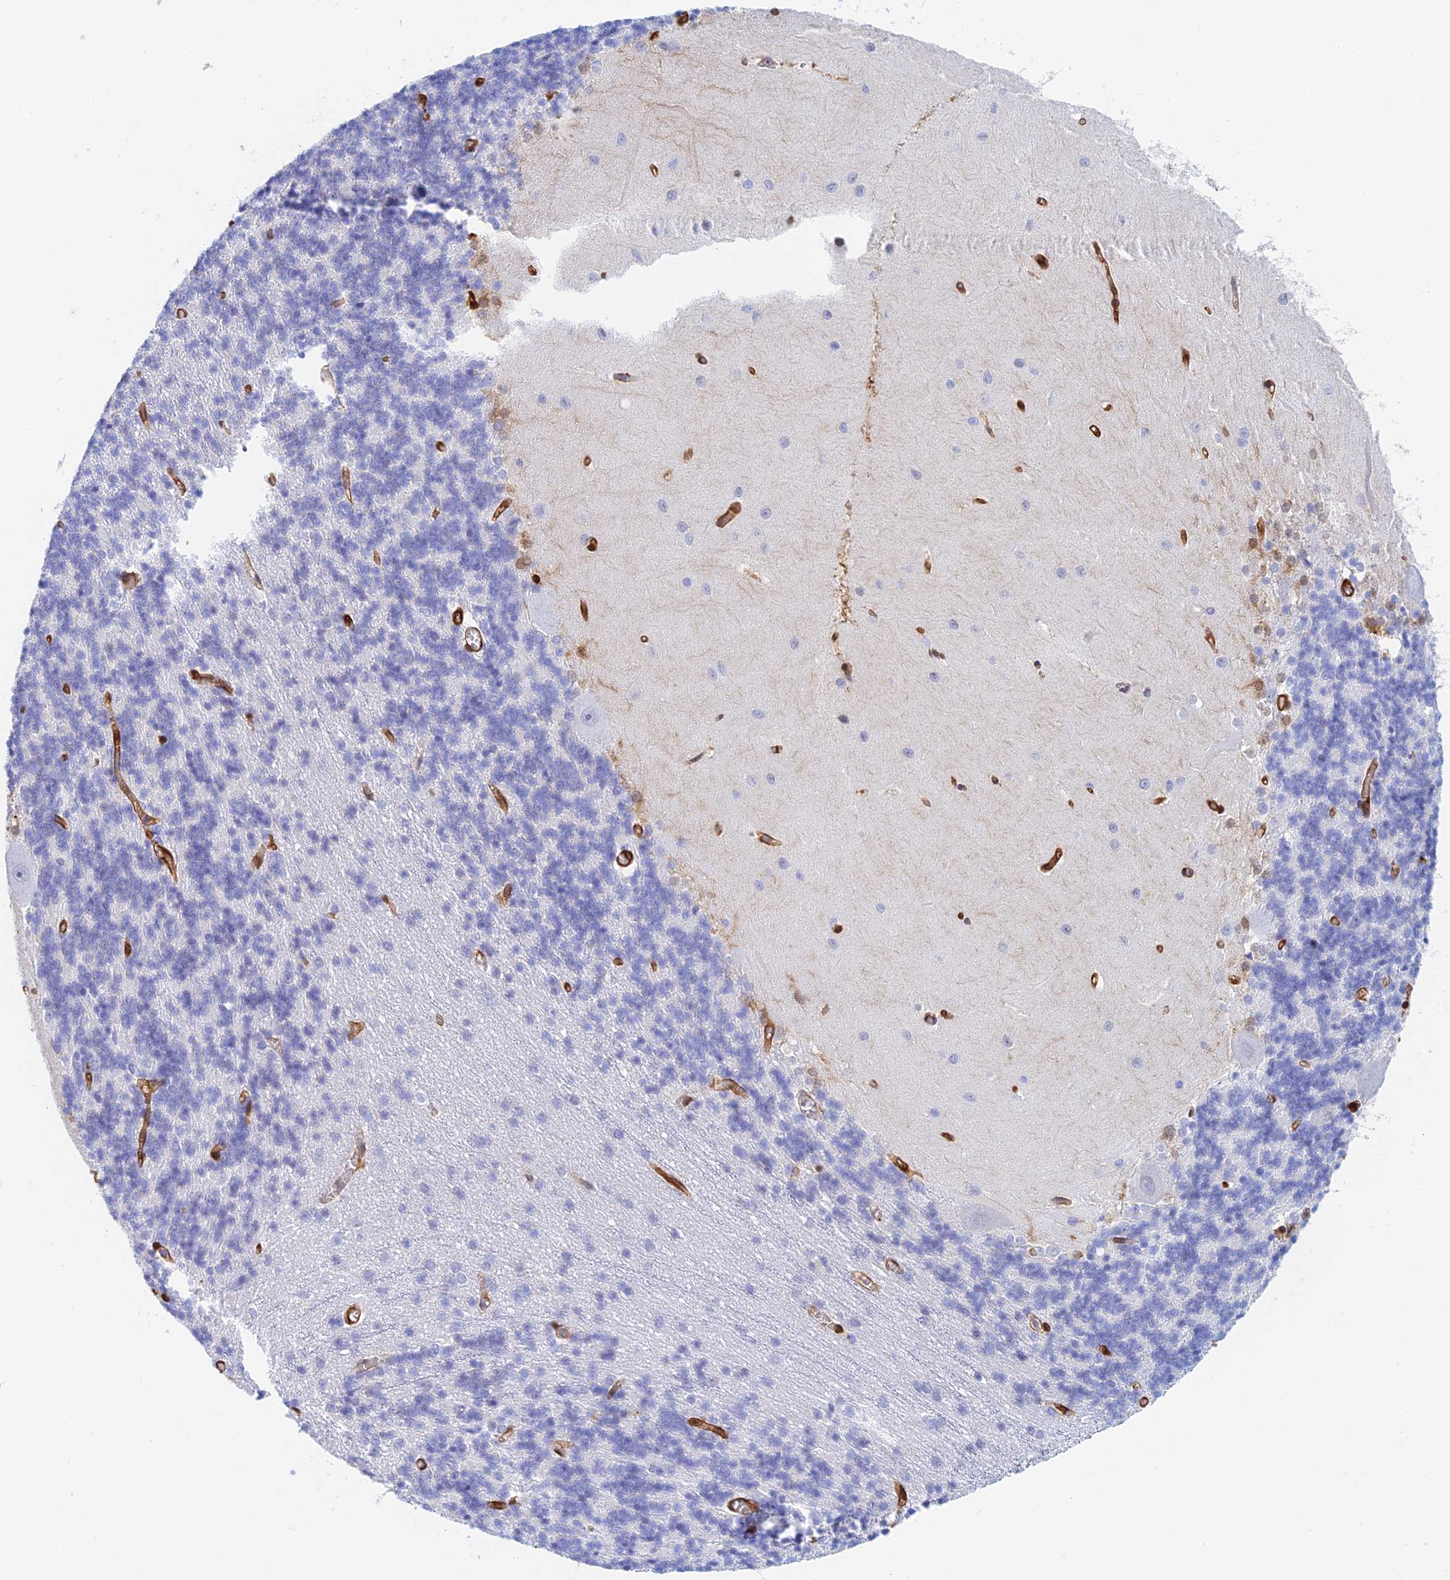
{"staining": {"intensity": "negative", "quantity": "none", "location": "none"}, "tissue": "cerebellum", "cell_type": "Cells in granular layer", "image_type": "normal", "snomed": [{"axis": "morphology", "description": "Normal tissue, NOS"}, {"axis": "topography", "description": "Cerebellum"}], "caption": "High magnification brightfield microscopy of benign cerebellum stained with DAB (brown) and counterstained with hematoxylin (blue): cells in granular layer show no significant staining.", "gene": "CRIP2", "patient": {"sex": "male", "age": 37}}